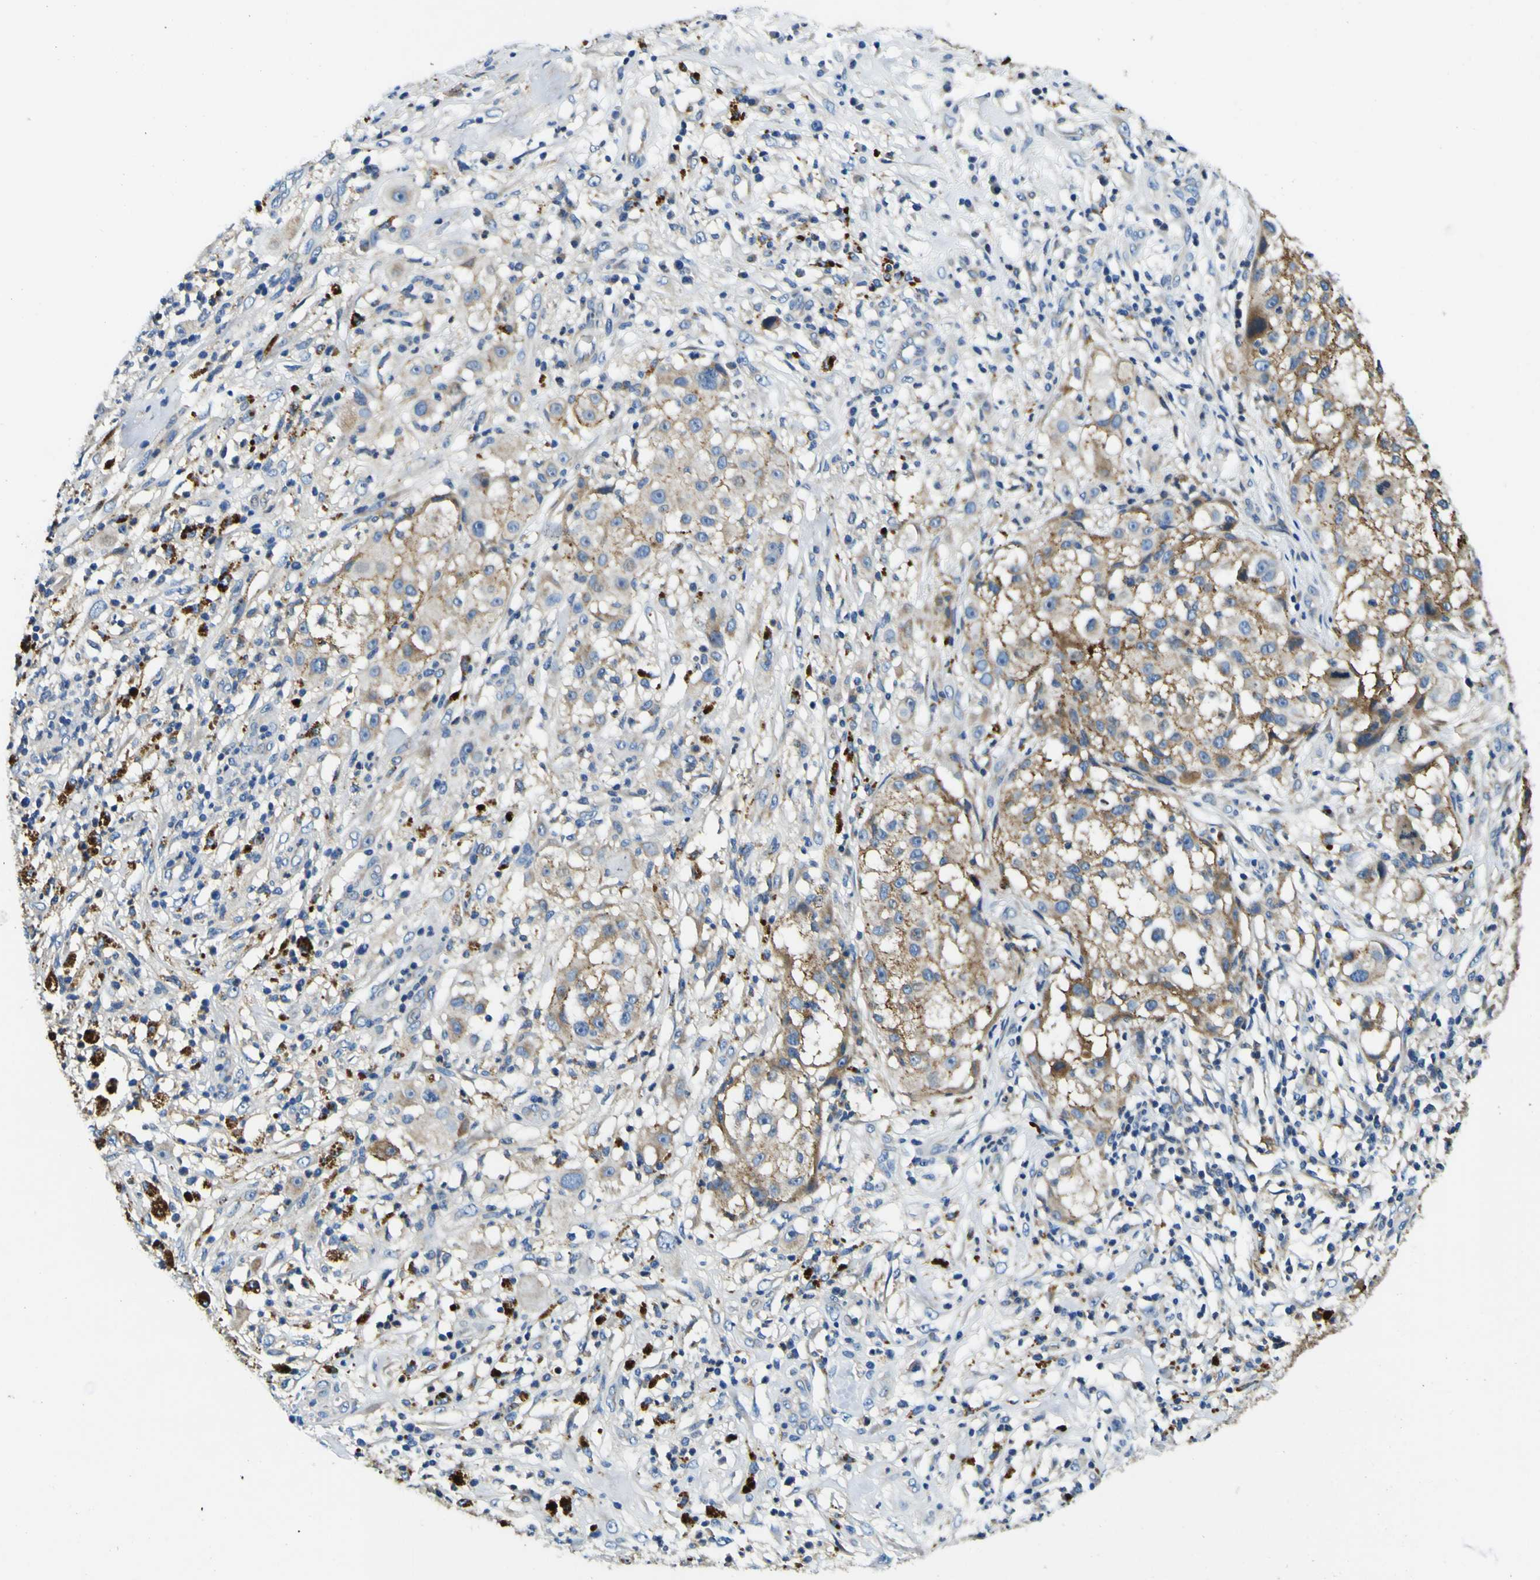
{"staining": {"intensity": "strong", "quantity": "25%-75%", "location": "cytoplasmic/membranous"}, "tissue": "melanoma", "cell_type": "Tumor cells", "image_type": "cancer", "snomed": [{"axis": "morphology", "description": "Necrosis, NOS"}, {"axis": "morphology", "description": "Malignant melanoma, NOS"}, {"axis": "topography", "description": "Skin"}], "caption": "The micrograph demonstrates a brown stain indicating the presence of a protein in the cytoplasmic/membranous of tumor cells in melanoma.", "gene": "CLSTN1", "patient": {"sex": "female", "age": 87}}